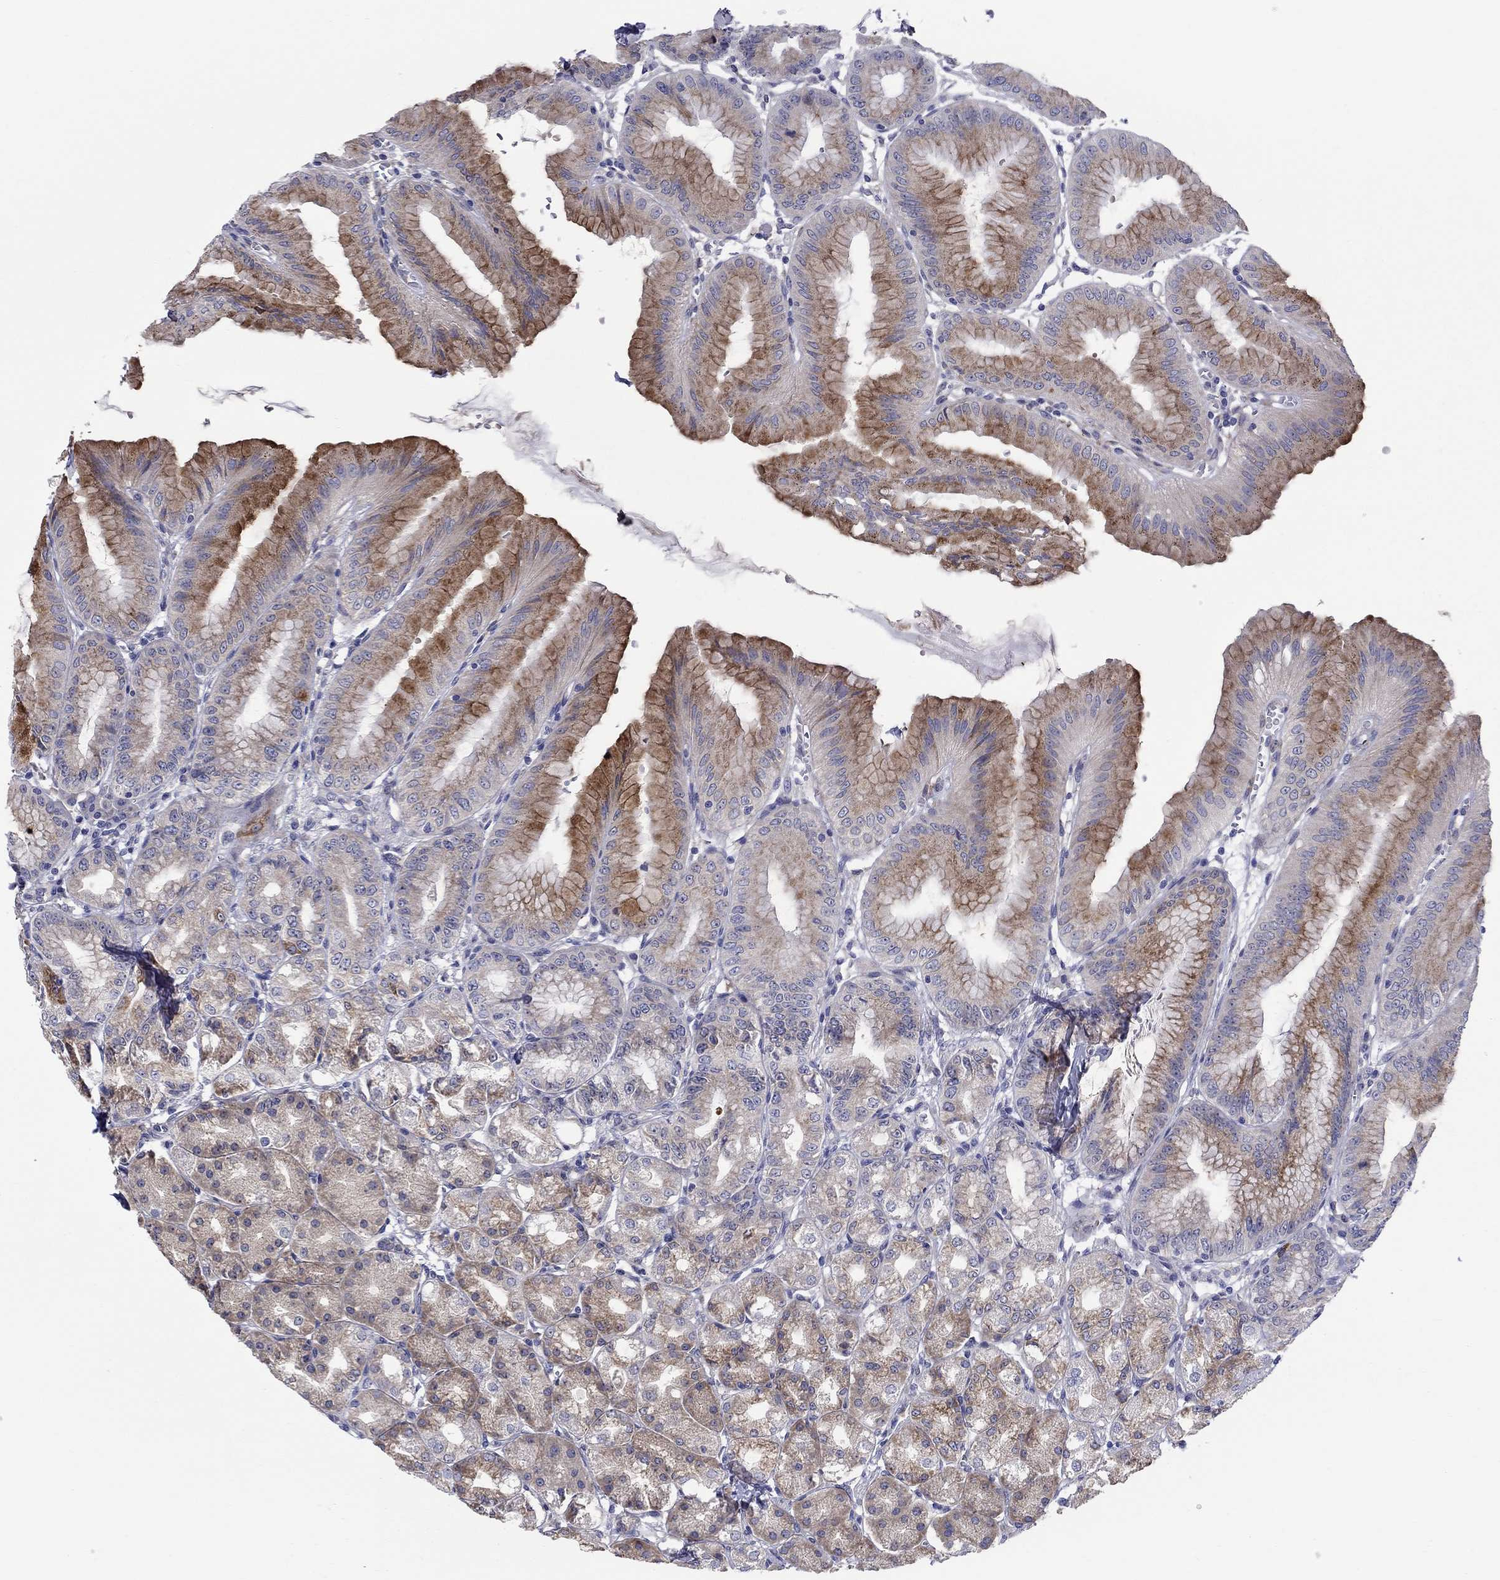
{"staining": {"intensity": "strong", "quantity": "<25%", "location": "cytoplasmic/membranous"}, "tissue": "stomach", "cell_type": "Glandular cells", "image_type": "normal", "snomed": [{"axis": "morphology", "description": "Normal tissue, NOS"}, {"axis": "topography", "description": "Stomach"}], "caption": "An image showing strong cytoplasmic/membranous positivity in about <25% of glandular cells in benign stomach, as visualized by brown immunohistochemical staining.", "gene": "QRFPR", "patient": {"sex": "male", "age": 71}}